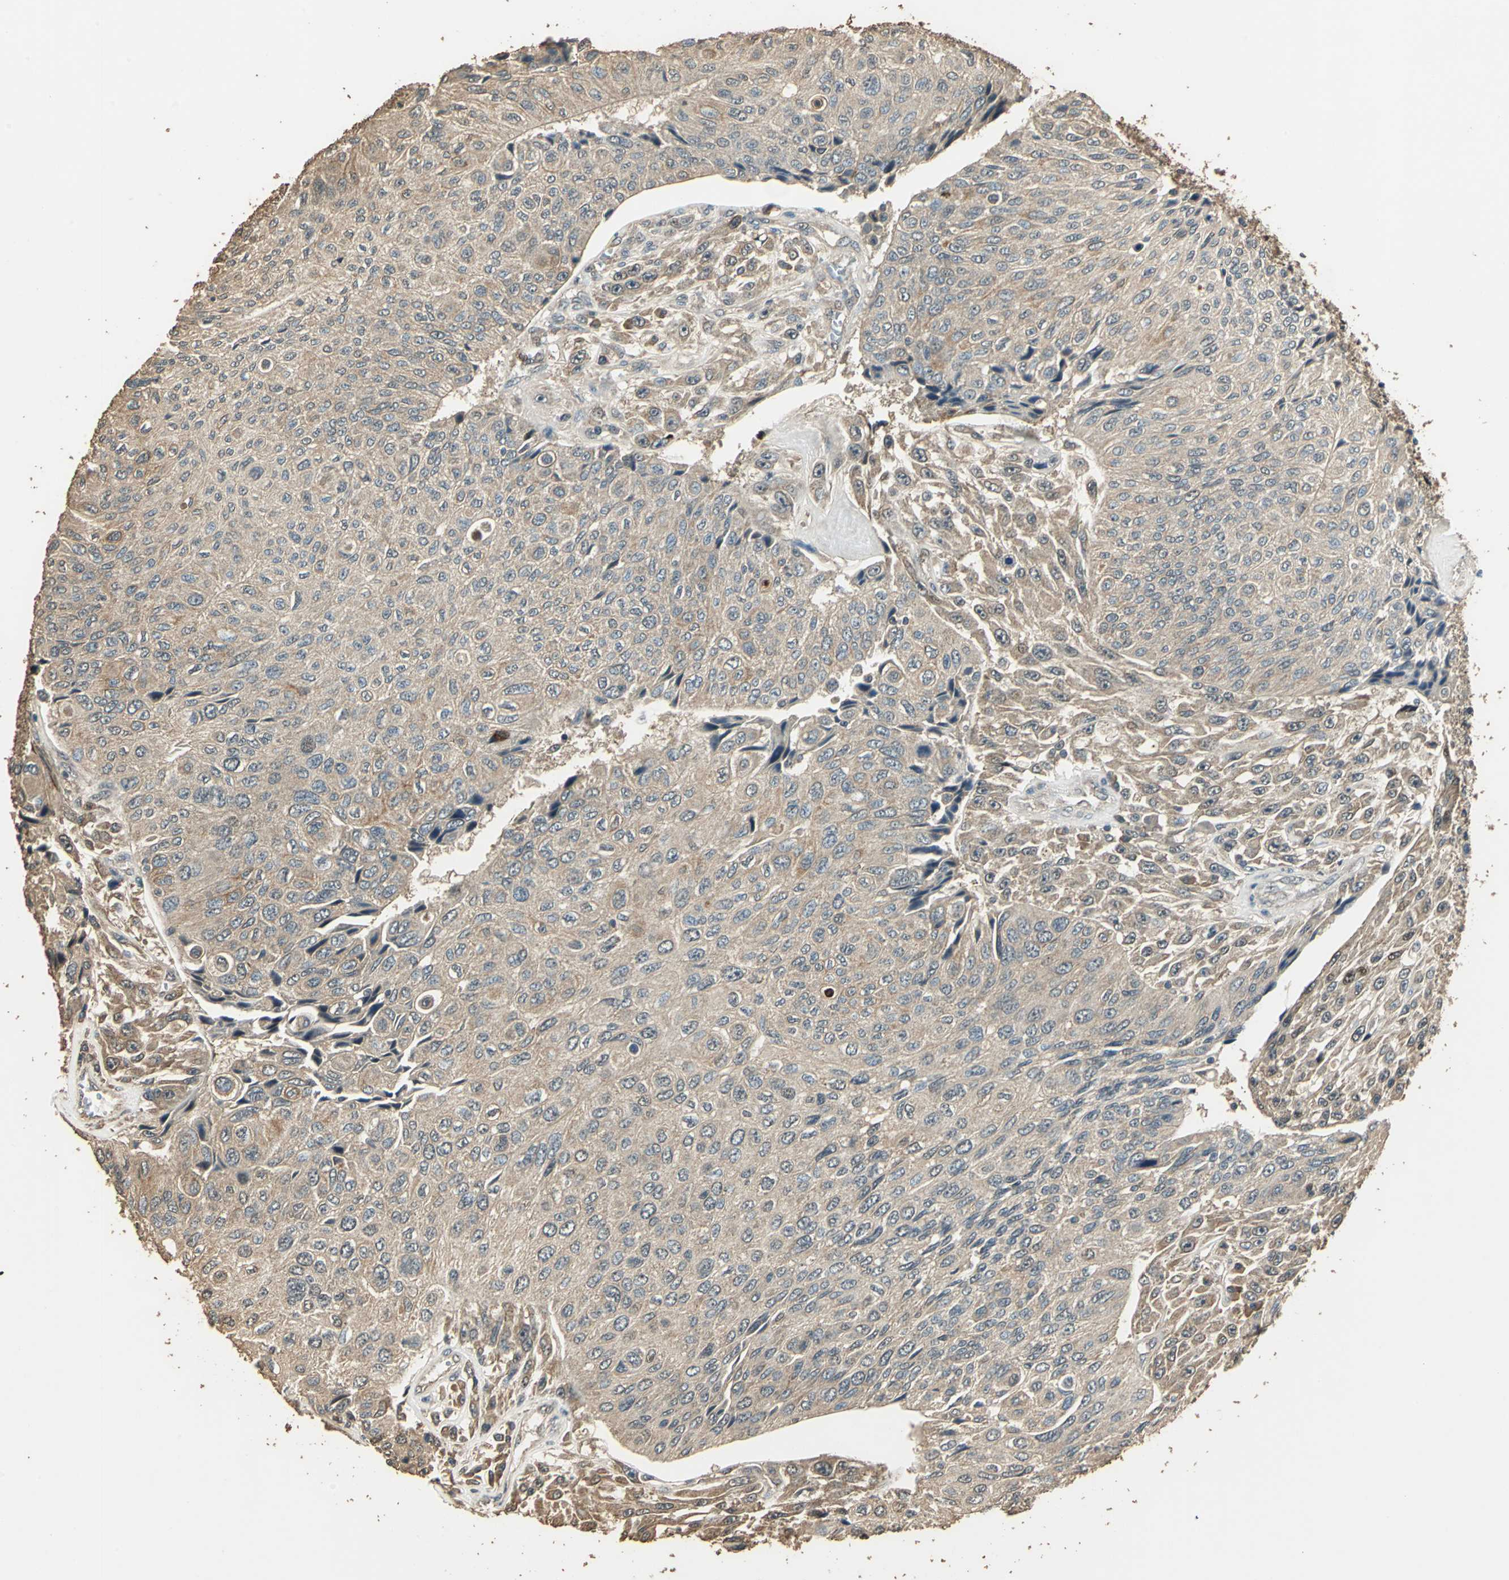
{"staining": {"intensity": "weak", "quantity": ">75%", "location": "cytoplasmic/membranous"}, "tissue": "urothelial cancer", "cell_type": "Tumor cells", "image_type": "cancer", "snomed": [{"axis": "morphology", "description": "Urothelial carcinoma, High grade"}, {"axis": "topography", "description": "Urinary bladder"}], "caption": "Brown immunohistochemical staining in urothelial carcinoma (high-grade) demonstrates weak cytoplasmic/membranous expression in about >75% of tumor cells.", "gene": "TMPRSS4", "patient": {"sex": "male", "age": 66}}